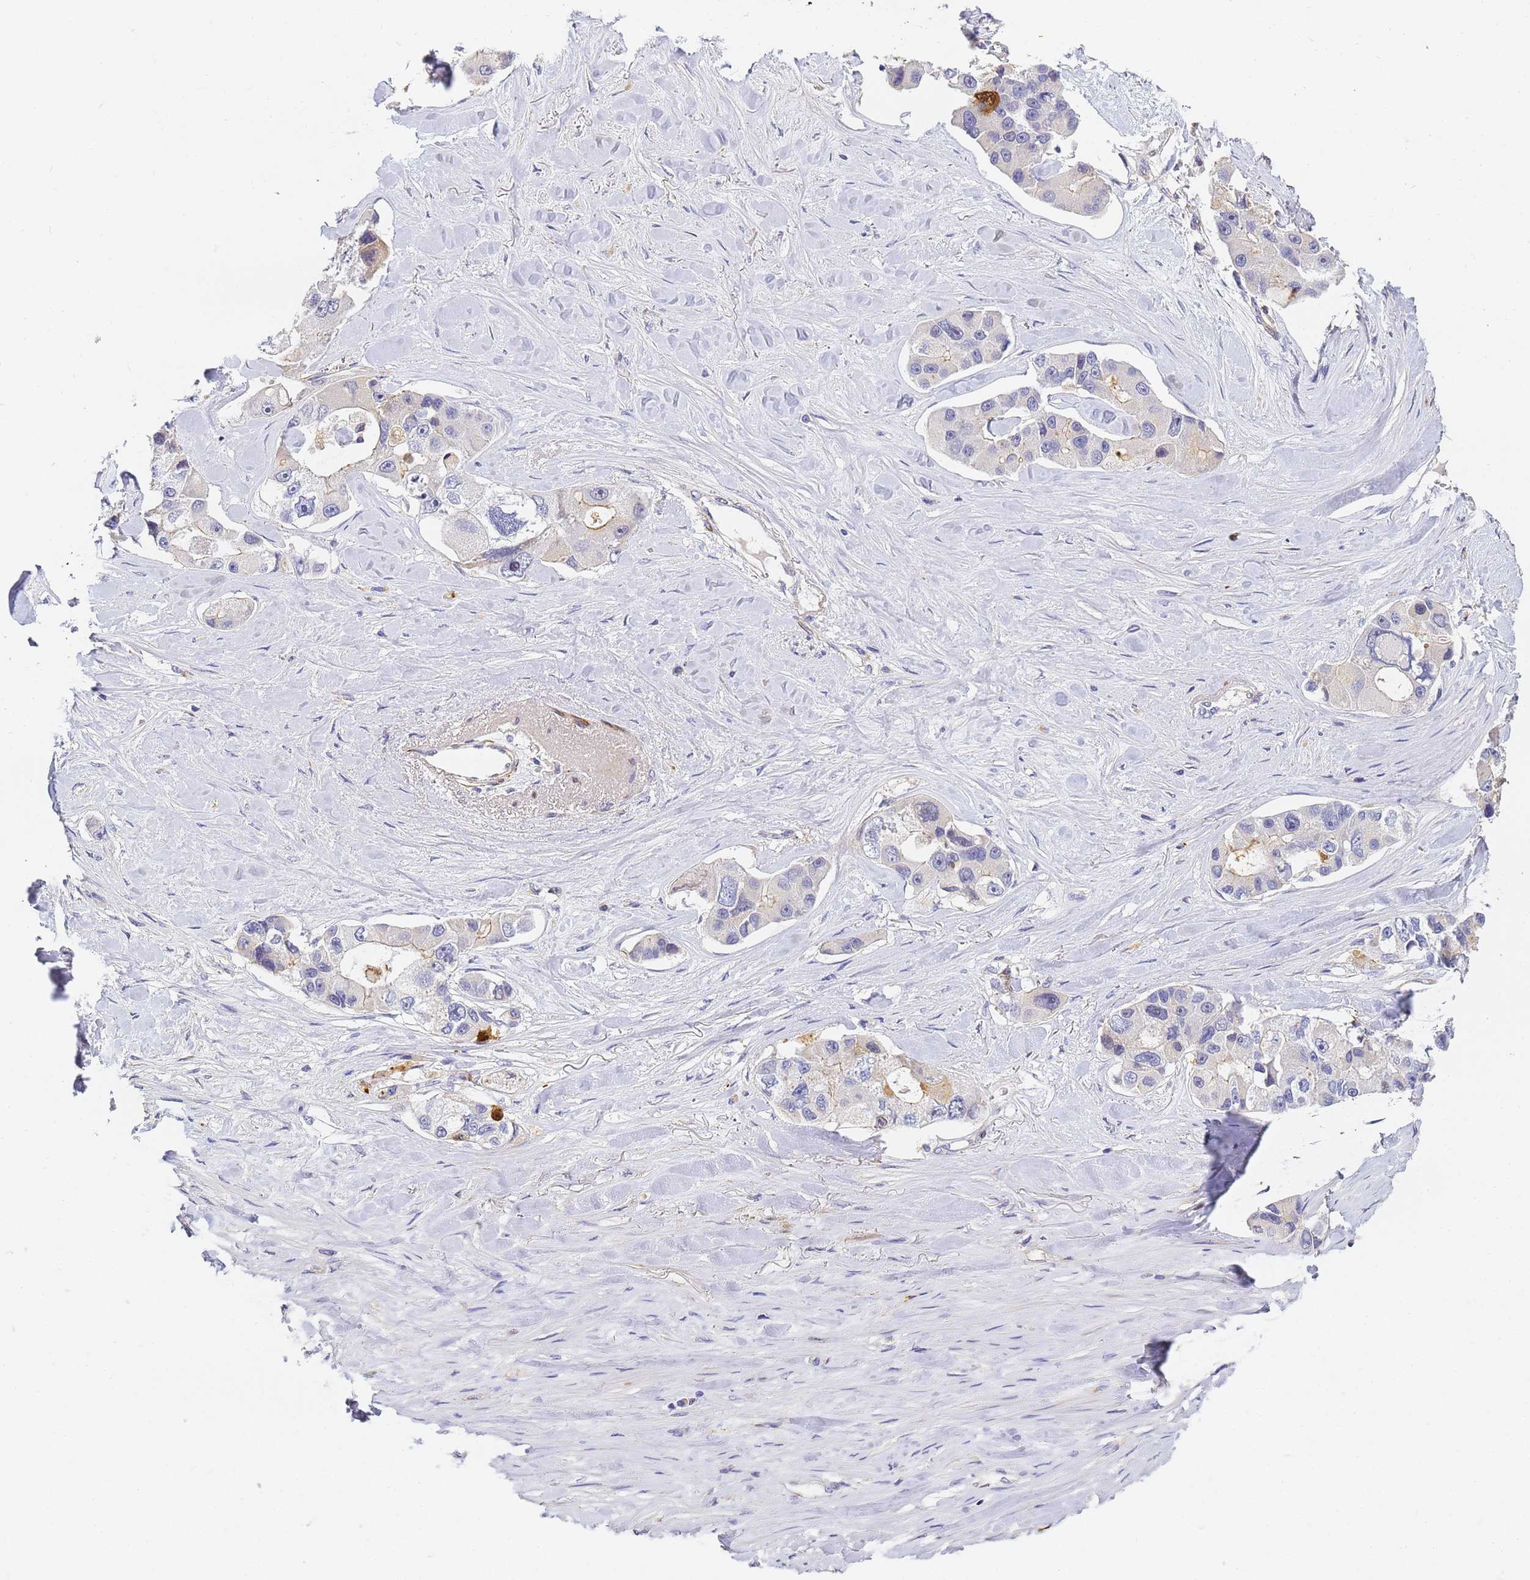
{"staining": {"intensity": "negative", "quantity": "none", "location": "none"}, "tissue": "lung cancer", "cell_type": "Tumor cells", "image_type": "cancer", "snomed": [{"axis": "morphology", "description": "Adenocarcinoma, NOS"}, {"axis": "topography", "description": "Lung"}], "caption": "This is an IHC histopathology image of human adenocarcinoma (lung). There is no staining in tumor cells.", "gene": "CFH", "patient": {"sex": "female", "age": 54}}